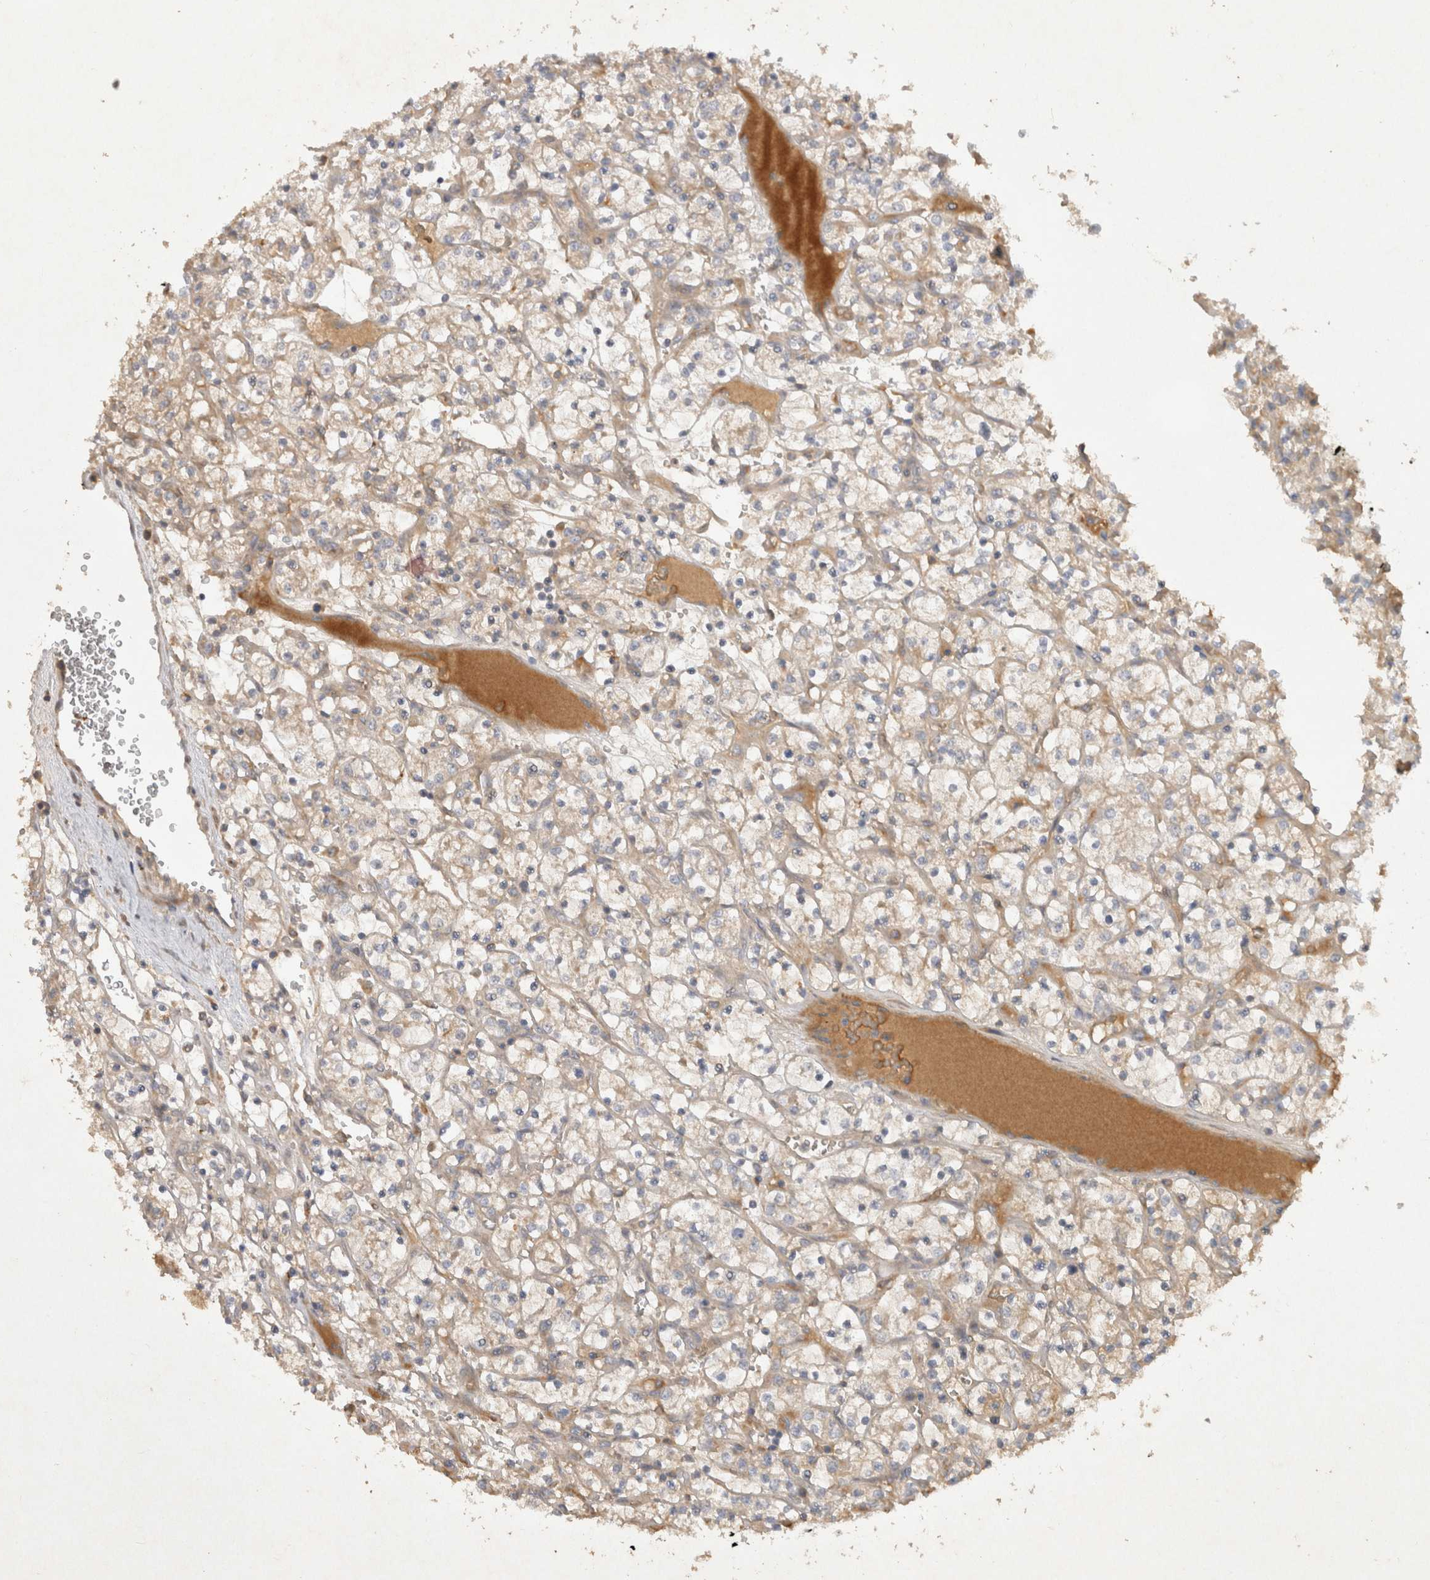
{"staining": {"intensity": "weak", "quantity": ">75%", "location": "cytoplasmic/membranous"}, "tissue": "renal cancer", "cell_type": "Tumor cells", "image_type": "cancer", "snomed": [{"axis": "morphology", "description": "Adenocarcinoma, NOS"}, {"axis": "topography", "description": "Kidney"}], "caption": "High-power microscopy captured an IHC photomicrograph of renal cancer, revealing weak cytoplasmic/membranous positivity in about >75% of tumor cells. The protein of interest is stained brown, and the nuclei are stained in blue (DAB (3,3'-diaminobenzidine) IHC with brightfield microscopy, high magnification).", "gene": "PPP1R42", "patient": {"sex": "female", "age": 69}}